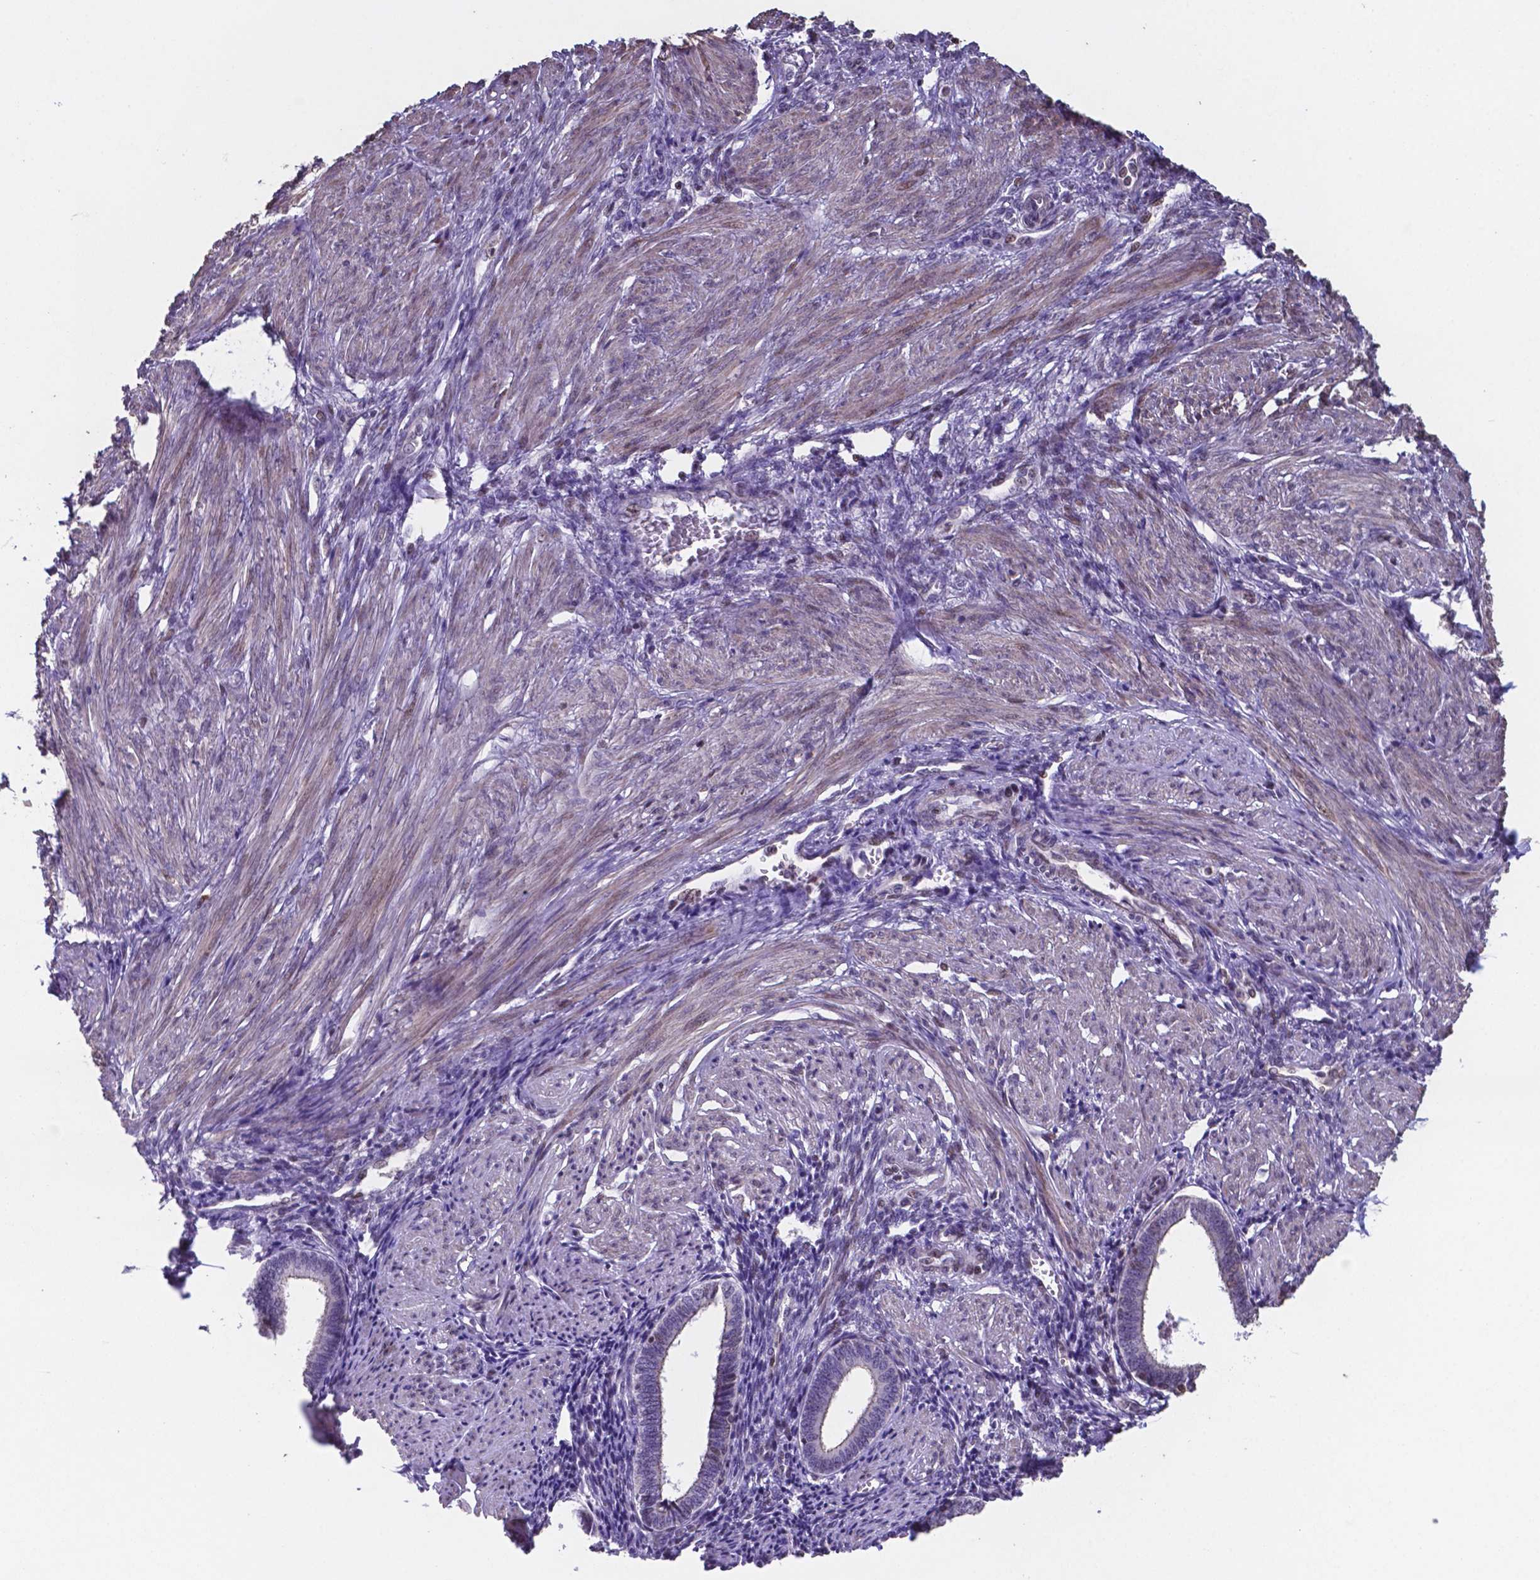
{"staining": {"intensity": "negative", "quantity": "none", "location": "none"}, "tissue": "endometrium", "cell_type": "Cells in endometrial stroma", "image_type": "normal", "snomed": [{"axis": "morphology", "description": "Normal tissue, NOS"}, {"axis": "topography", "description": "Endometrium"}], "caption": "Human endometrium stained for a protein using immunohistochemistry (IHC) reveals no positivity in cells in endometrial stroma.", "gene": "MLC1", "patient": {"sex": "female", "age": 42}}